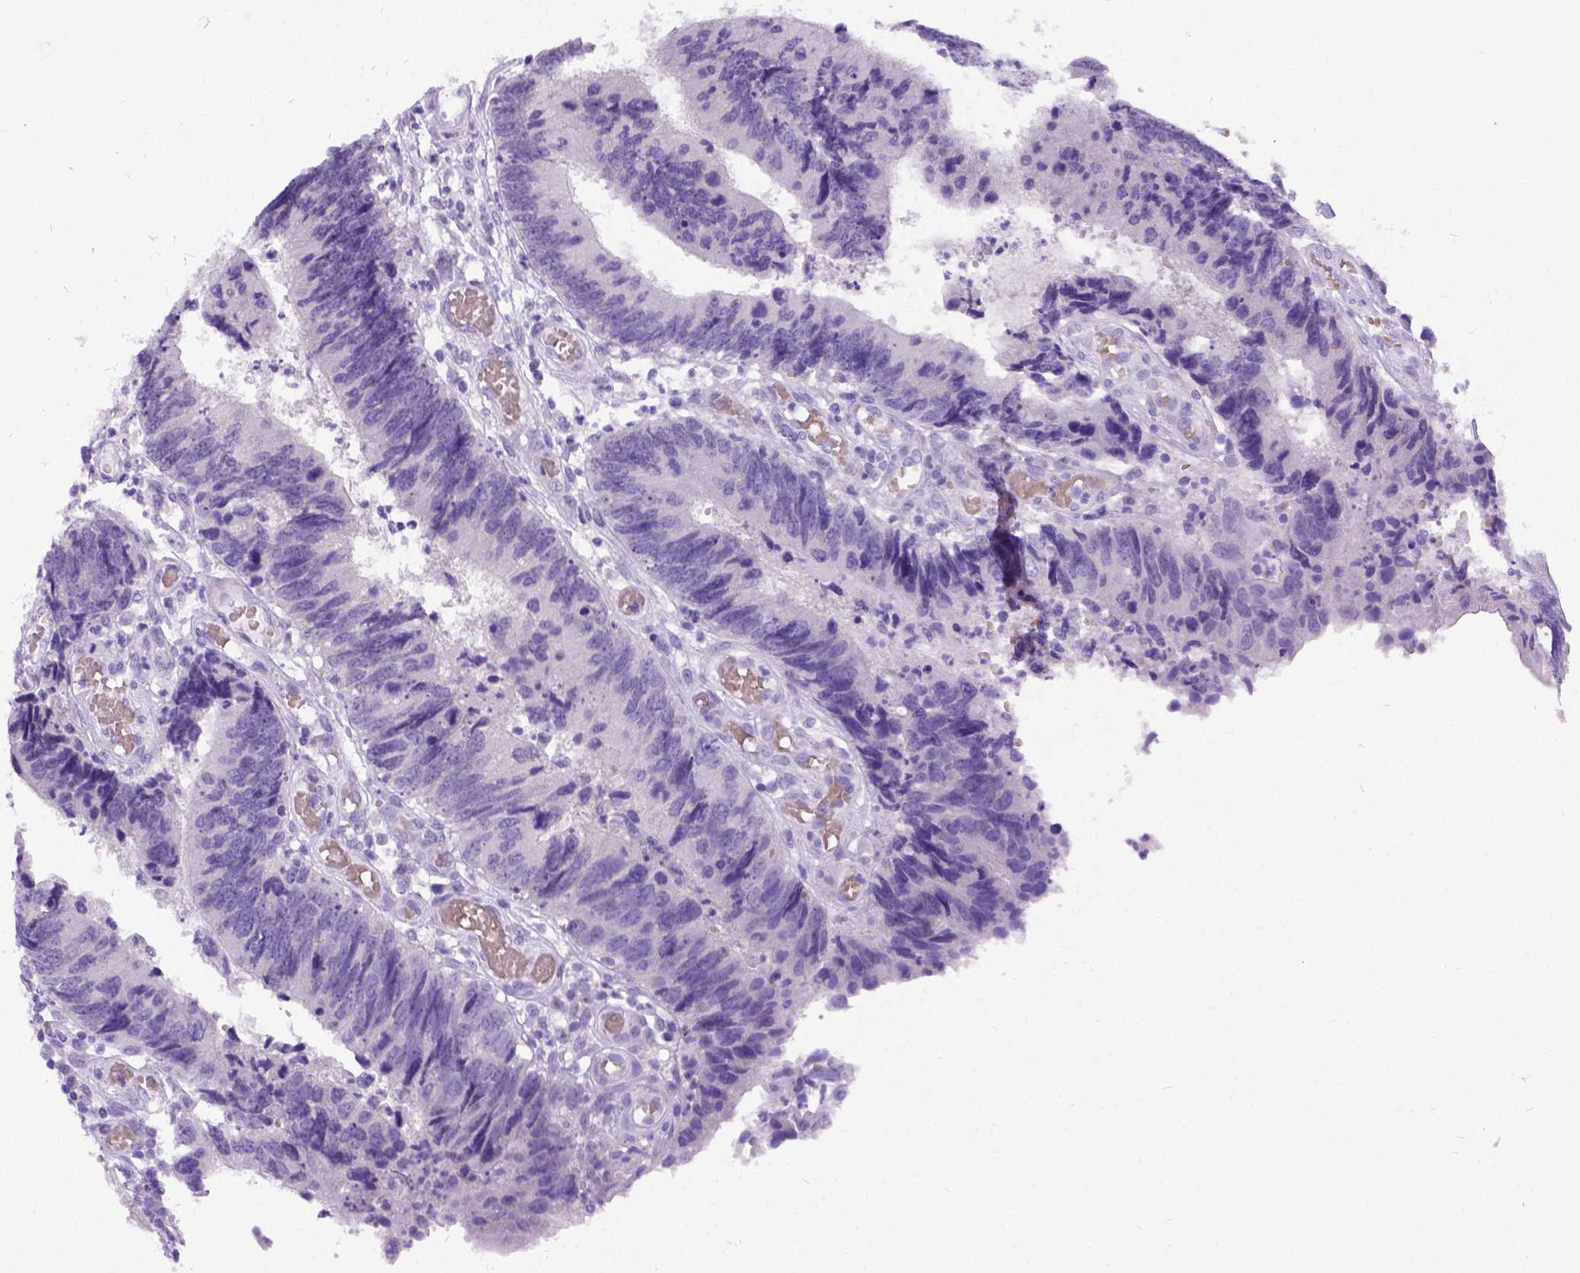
{"staining": {"intensity": "negative", "quantity": "none", "location": "none"}, "tissue": "colorectal cancer", "cell_type": "Tumor cells", "image_type": "cancer", "snomed": [{"axis": "morphology", "description": "Adenocarcinoma, NOS"}, {"axis": "topography", "description": "Colon"}], "caption": "Immunohistochemical staining of human colorectal adenocarcinoma exhibits no significant positivity in tumor cells.", "gene": "NEUROD4", "patient": {"sex": "female", "age": 67}}